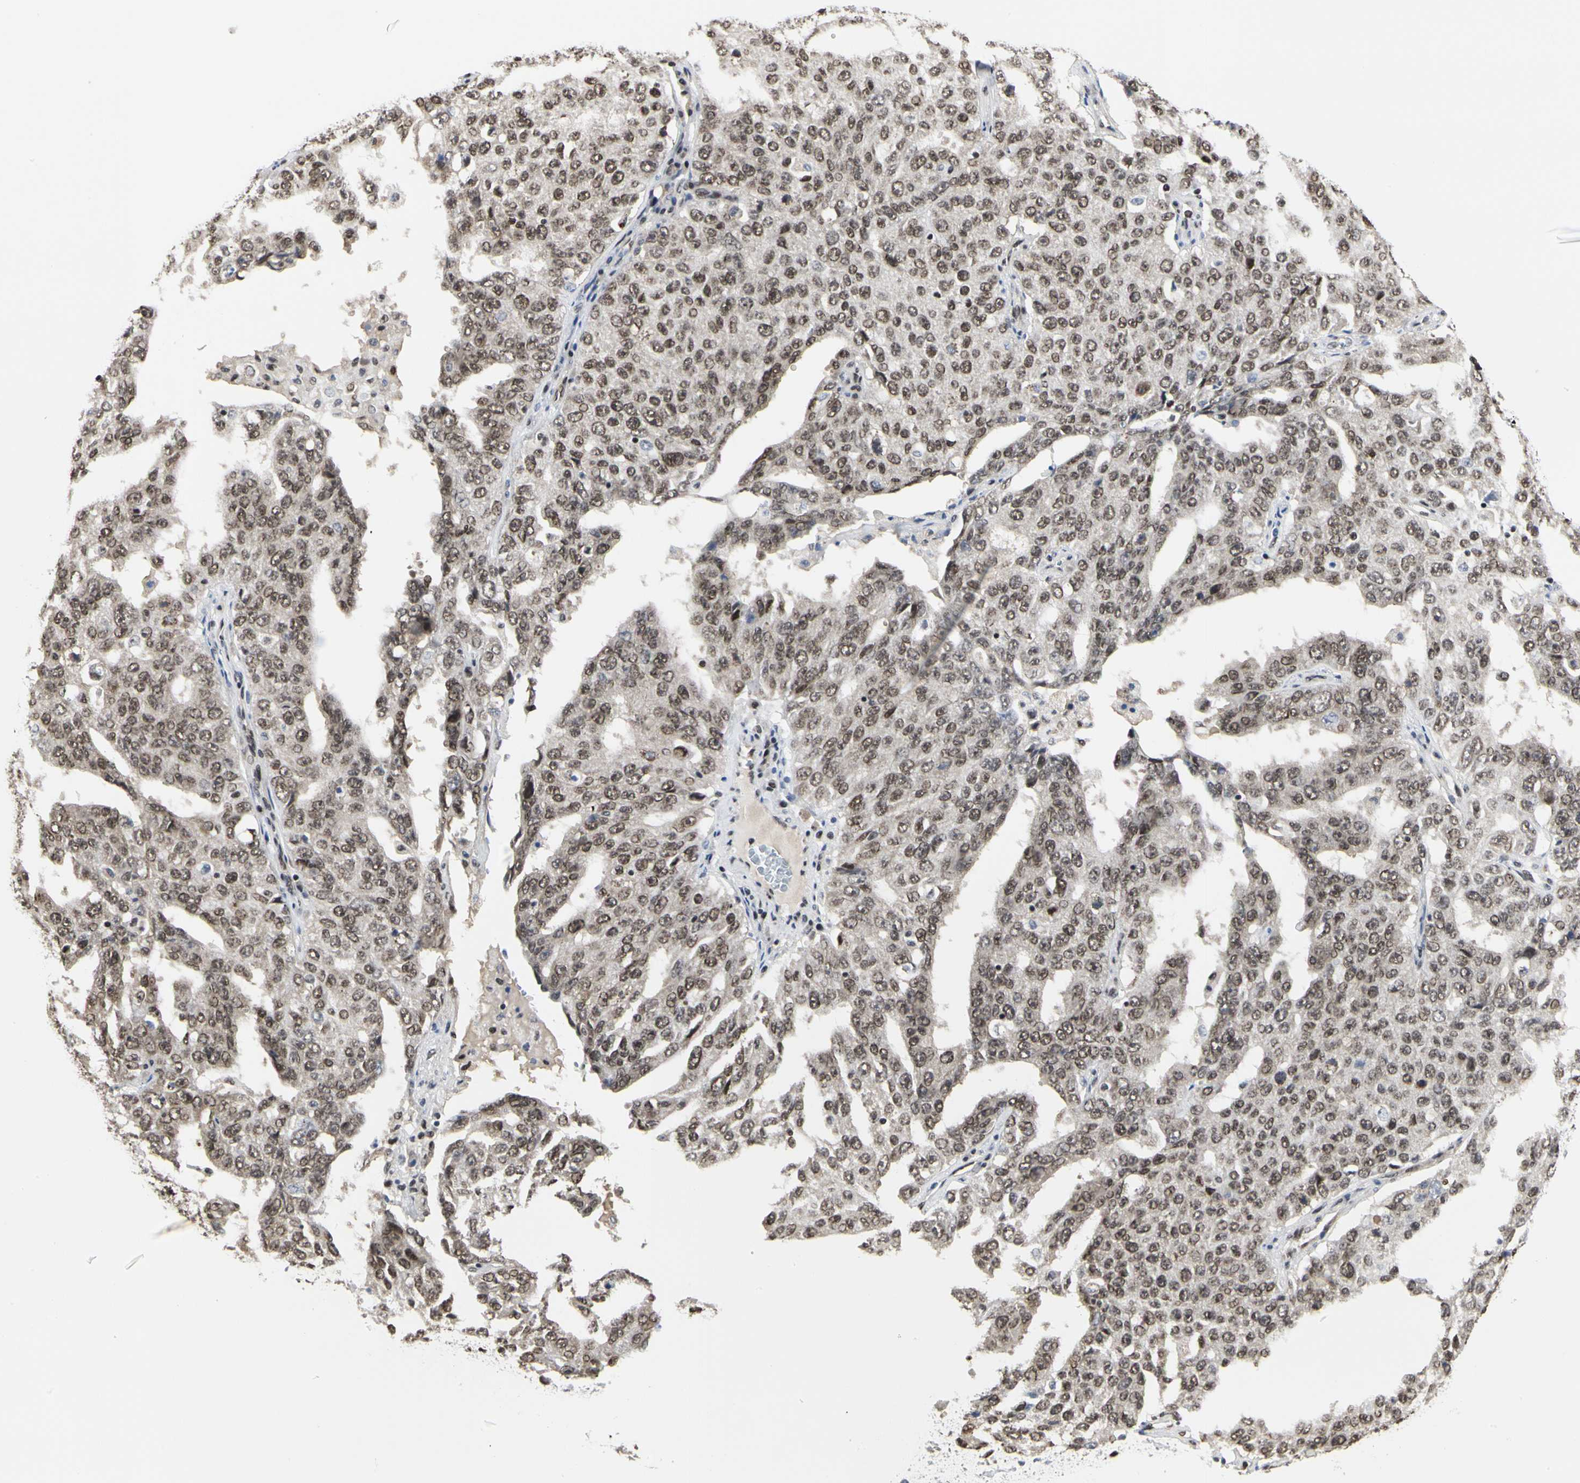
{"staining": {"intensity": "moderate", "quantity": ">75%", "location": "nuclear"}, "tissue": "ovarian cancer", "cell_type": "Tumor cells", "image_type": "cancer", "snomed": [{"axis": "morphology", "description": "Carcinoma, endometroid"}, {"axis": "topography", "description": "Ovary"}], "caption": "The image demonstrates immunohistochemical staining of ovarian cancer. There is moderate nuclear positivity is present in approximately >75% of tumor cells.", "gene": "PRMT3", "patient": {"sex": "female", "age": 62}}